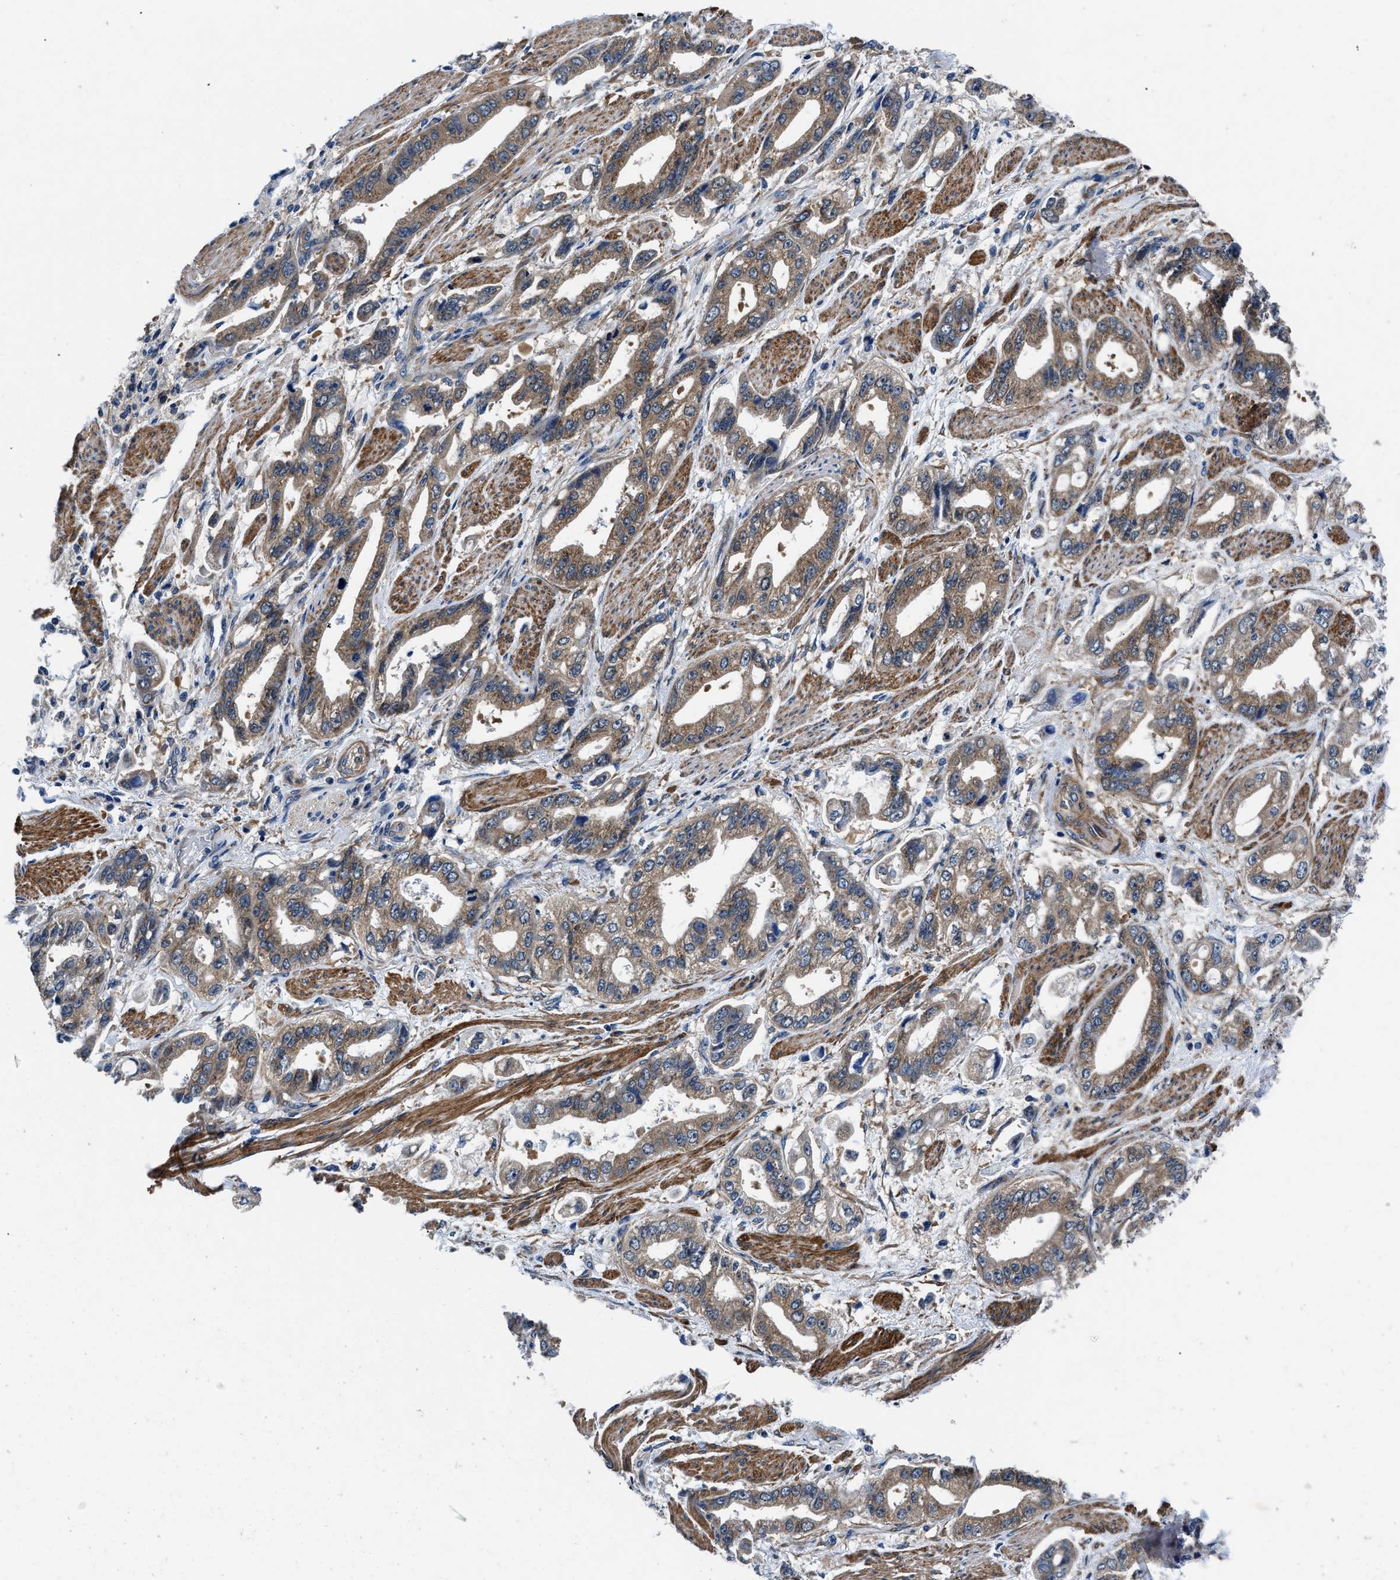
{"staining": {"intensity": "moderate", "quantity": "25%-75%", "location": "cytoplasmic/membranous"}, "tissue": "stomach cancer", "cell_type": "Tumor cells", "image_type": "cancer", "snomed": [{"axis": "morphology", "description": "Normal tissue, NOS"}, {"axis": "morphology", "description": "Adenocarcinoma, NOS"}, {"axis": "topography", "description": "Stomach"}], "caption": "Immunohistochemistry (IHC) staining of adenocarcinoma (stomach), which displays medium levels of moderate cytoplasmic/membranous staining in approximately 25%-75% of tumor cells indicating moderate cytoplasmic/membranous protein staining. The staining was performed using DAB (3,3'-diaminobenzidine) (brown) for protein detection and nuclei were counterstained in hematoxylin (blue).", "gene": "NEU1", "patient": {"sex": "male", "age": 62}}